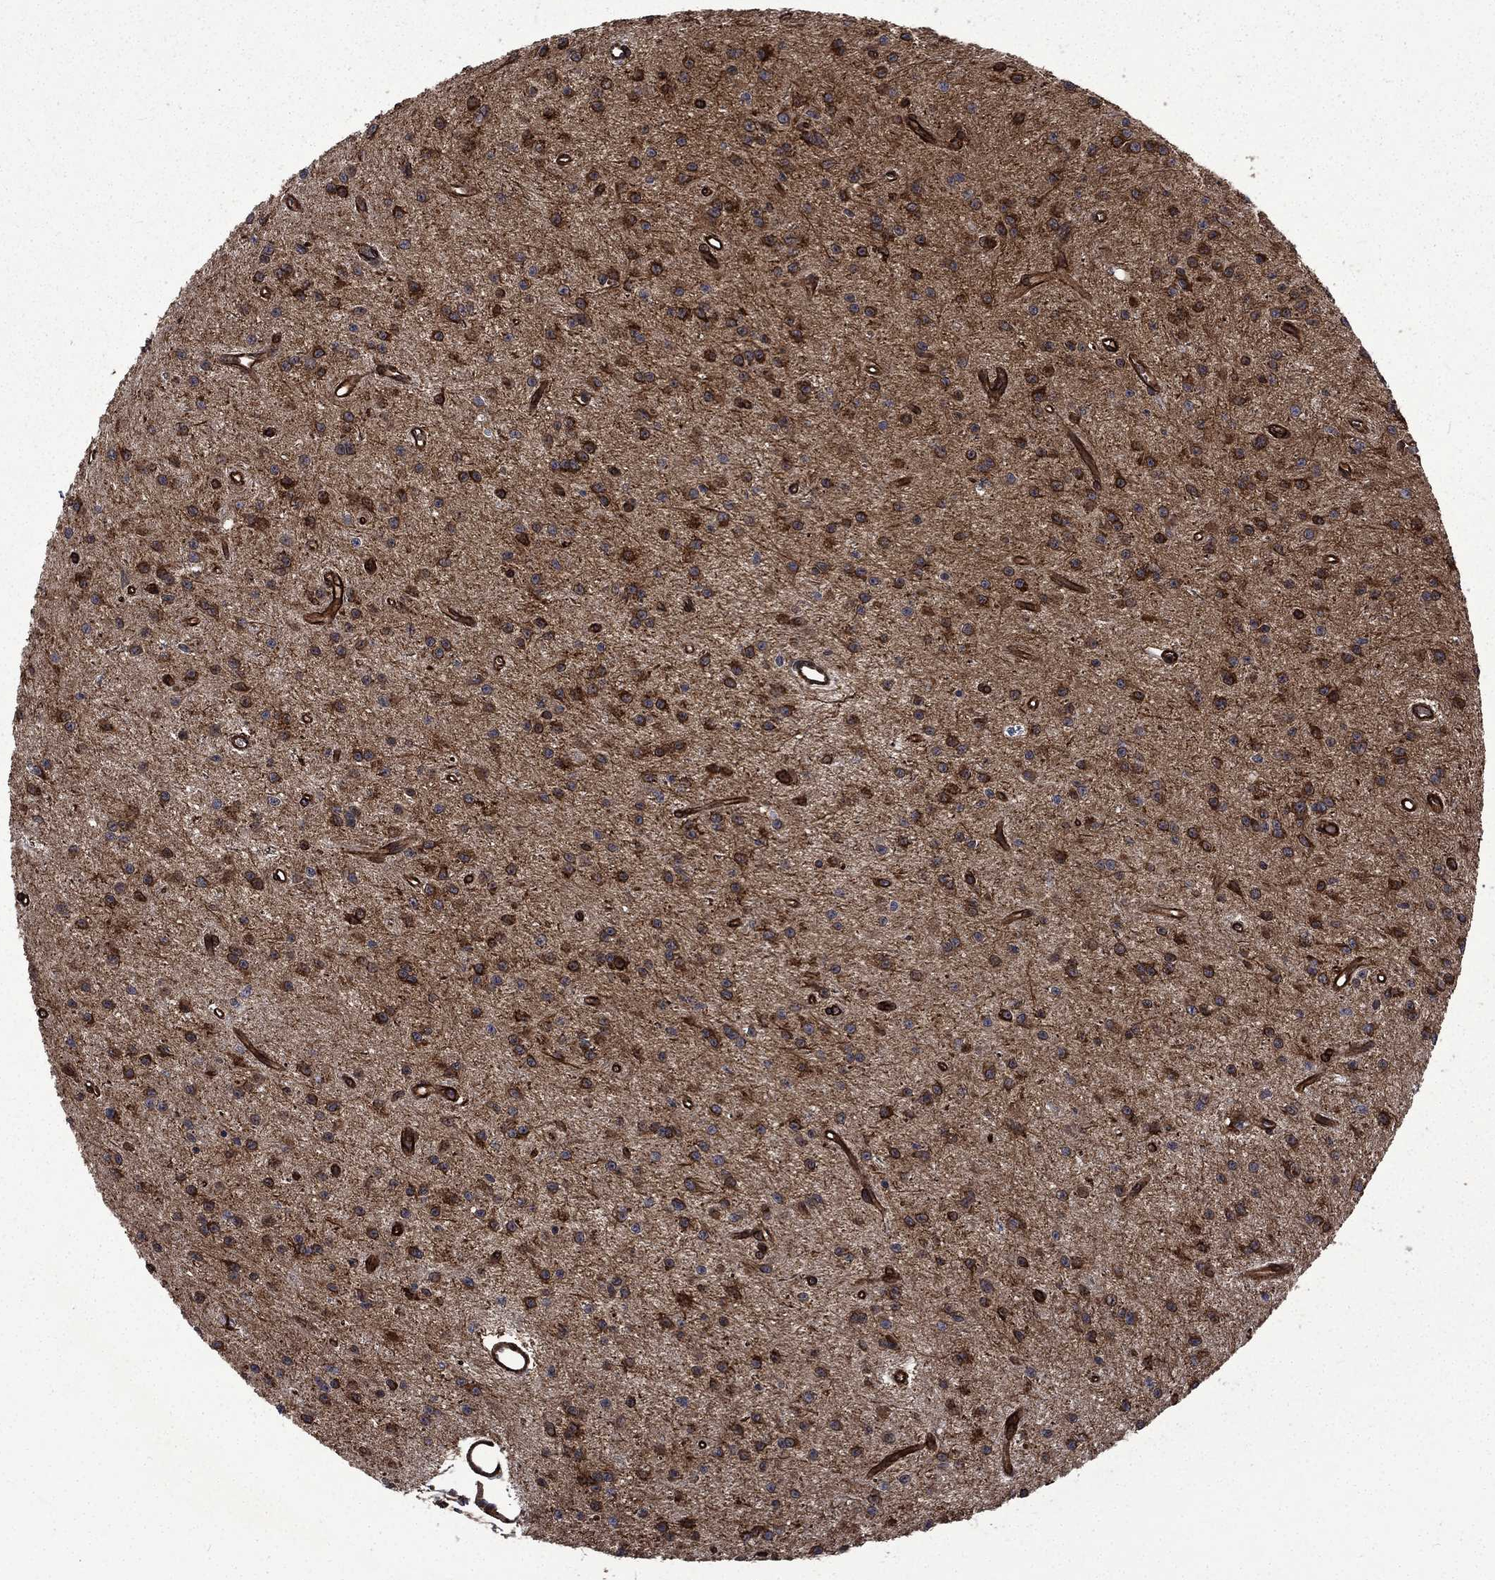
{"staining": {"intensity": "strong", "quantity": "25%-75%", "location": "cytoplasmic/membranous"}, "tissue": "glioma", "cell_type": "Tumor cells", "image_type": "cancer", "snomed": [{"axis": "morphology", "description": "Glioma, malignant, Low grade"}, {"axis": "topography", "description": "Brain"}], "caption": "Strong cytoplasmic/membranous positivity is appreciated in approximately 25%-75% of tumor cells in glioma. Ihc stains the protein of interest in brown and the nuclei are stained blue.", "gene": "PPFIBP1", "patient": {"sex": "female", "age": 45}}